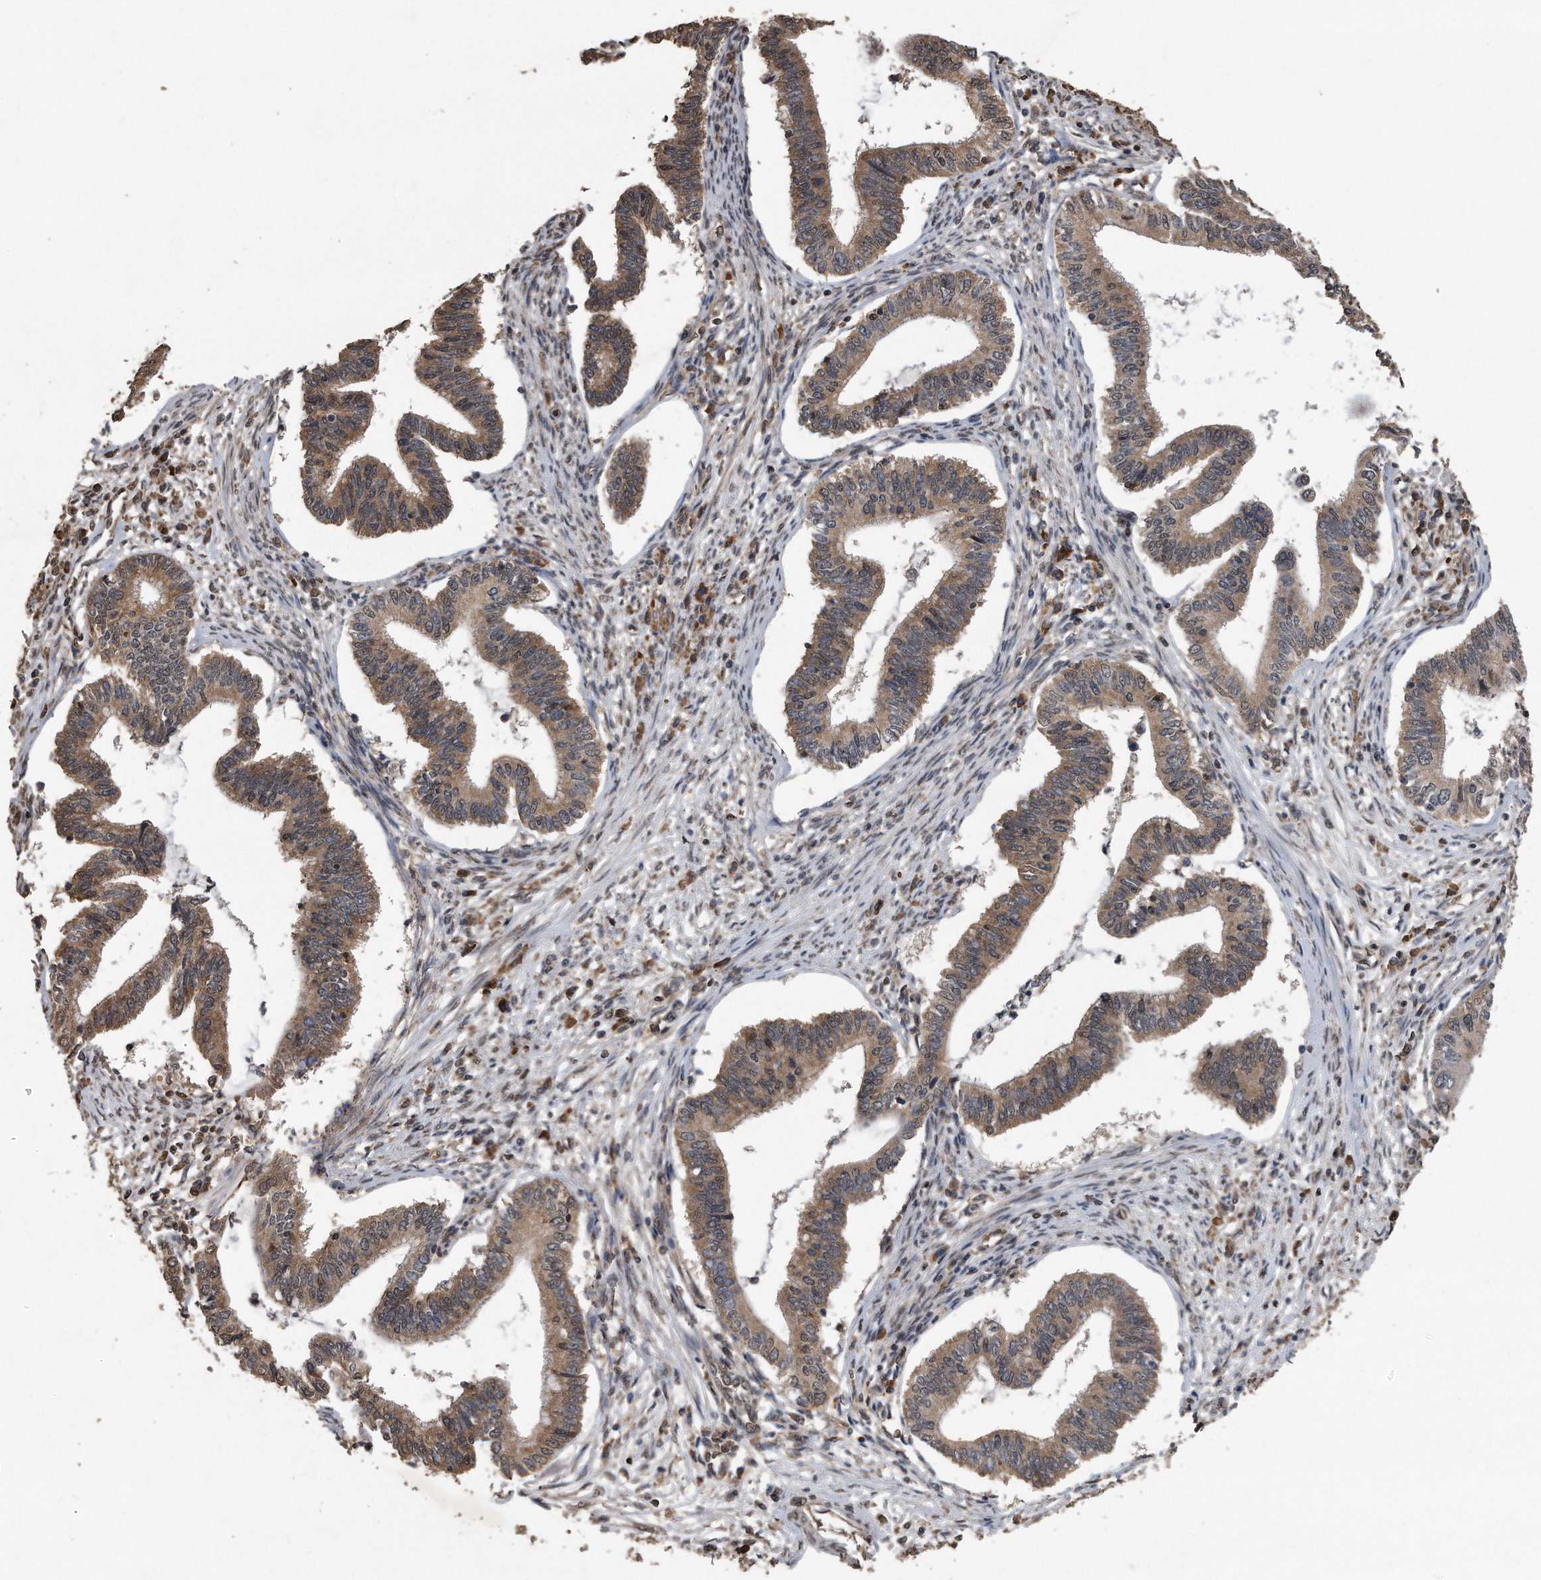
{"staining": {"intensity": "moderate", "quantity": ">75%", "location": "cytoplasmic/membranous"}, "tissue": "cervical cancer", "cell_type": "Tumor cells", "image_type": "cancer", "snomed": [{"axis": "morphology", "description": "Adenocarcinoma, NOS"}, {"axis": "topography", "description": "Cervix"}], "caption": "Approximately >75% of tumor cells in cervical cancer (adenocarcinoma) exhibit moderate cytoplasmic/membranous protein expression as visualized by brown immunohistochemical staining.", "gene": "CRYZL1", "patient": {"sex": "female", "age": 36}}